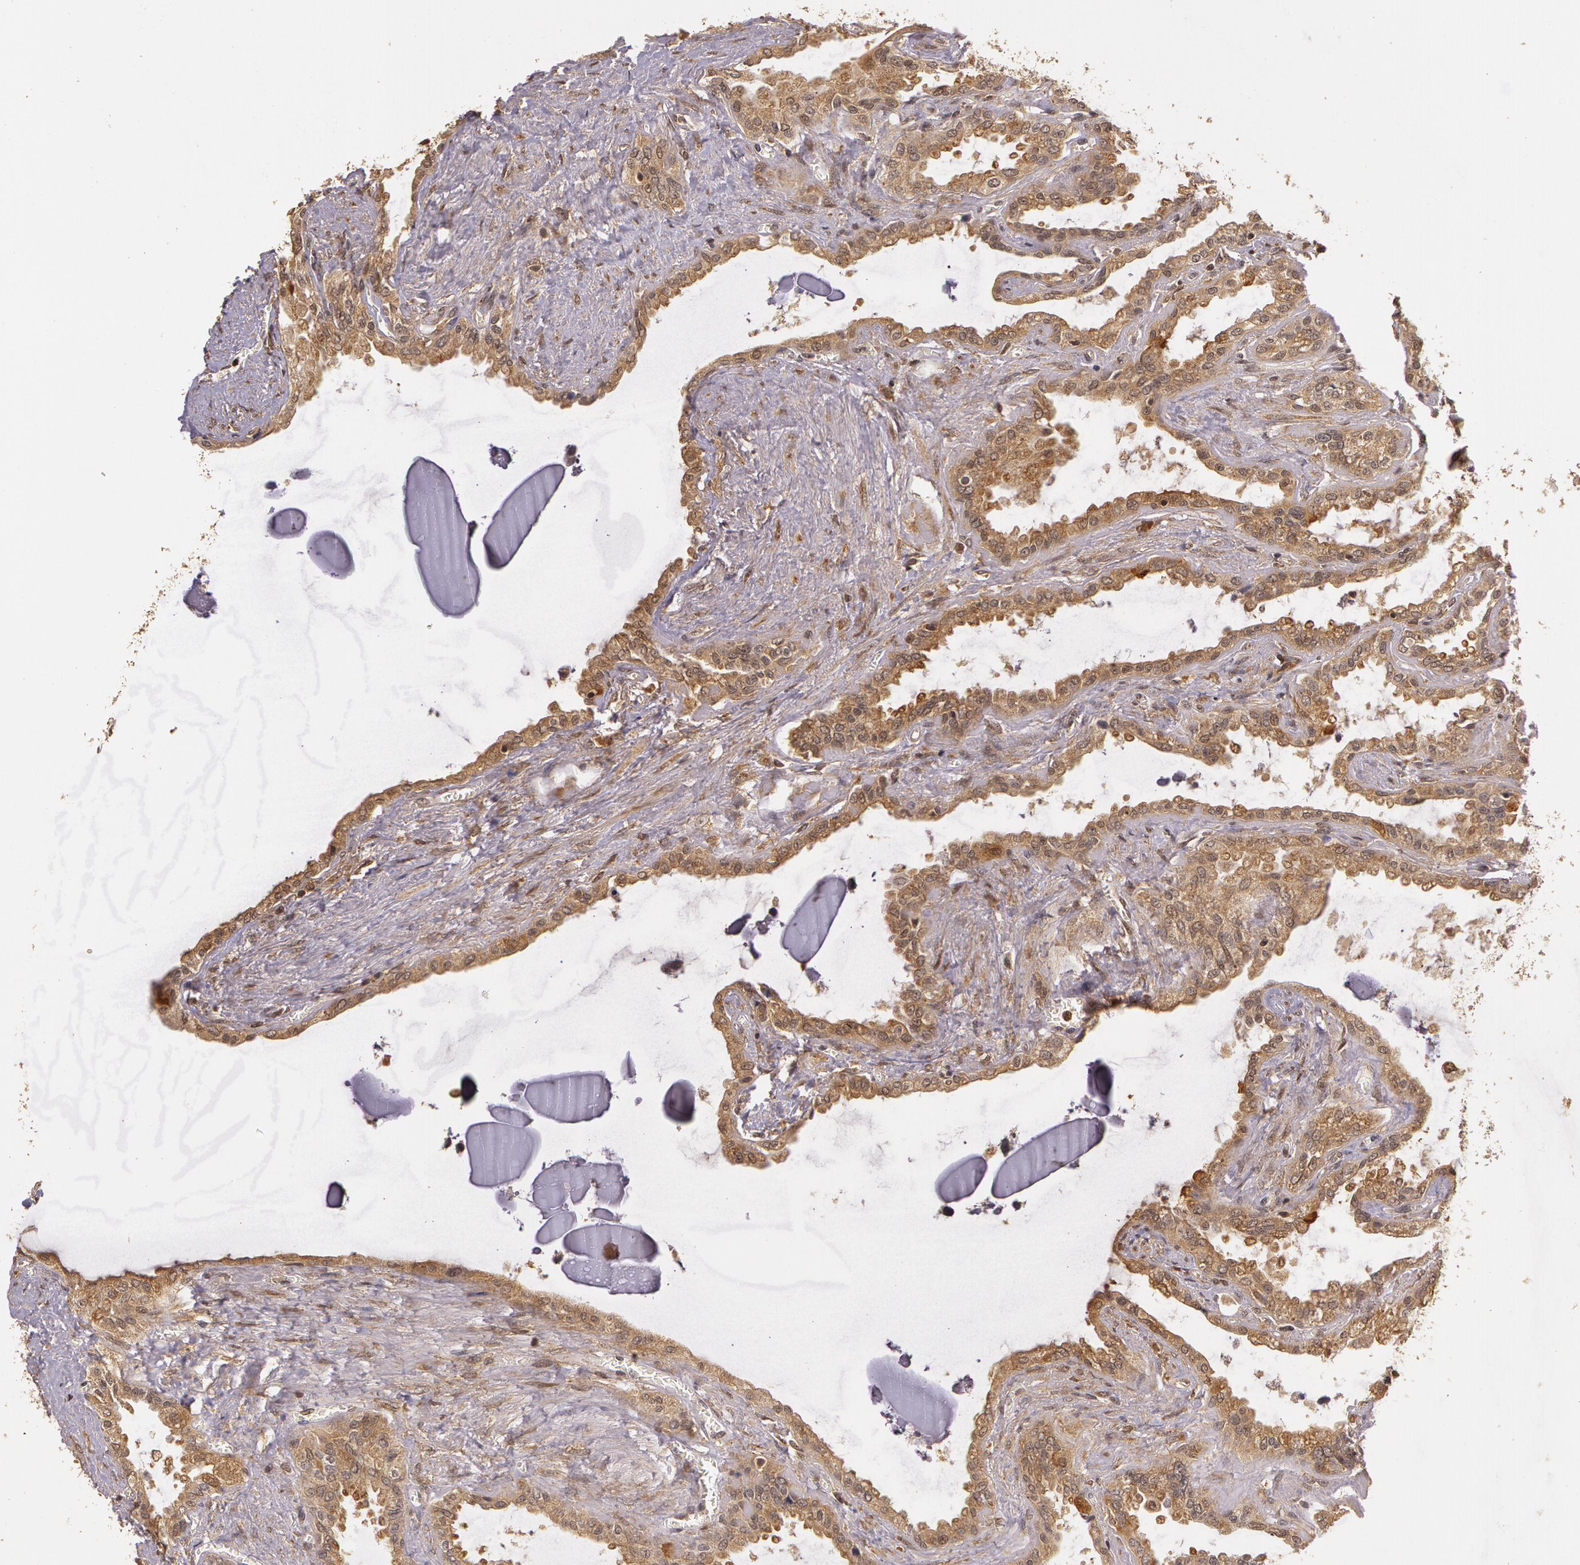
{"staining": {"intensity": "strong", "quantity": ">75%", "location": "cytoplasmic/membranous"}, "tissue": "seminal vesicle", "cell_type": "Glandular cells", "image_type": "normal", "snomed": [{"axis": "morphology", "description": "Normal tissue, NOS"}, {"axis": "morphology", "description": "Inflammation, NOS"}, {"axis": "topography", "description": "Urinary bladder"}, {"axis": "topography", "description": "Prostate"}, {"axis": "topography", "description": "Seminal veicle"}], "caption": "Strong cytoplasmic/membranous positivity is seen in approximately >75% of glandular cells in normal seminal vesicle.", "gene": "ASCC2", "patient": {"sex": "male", "age": 82}}